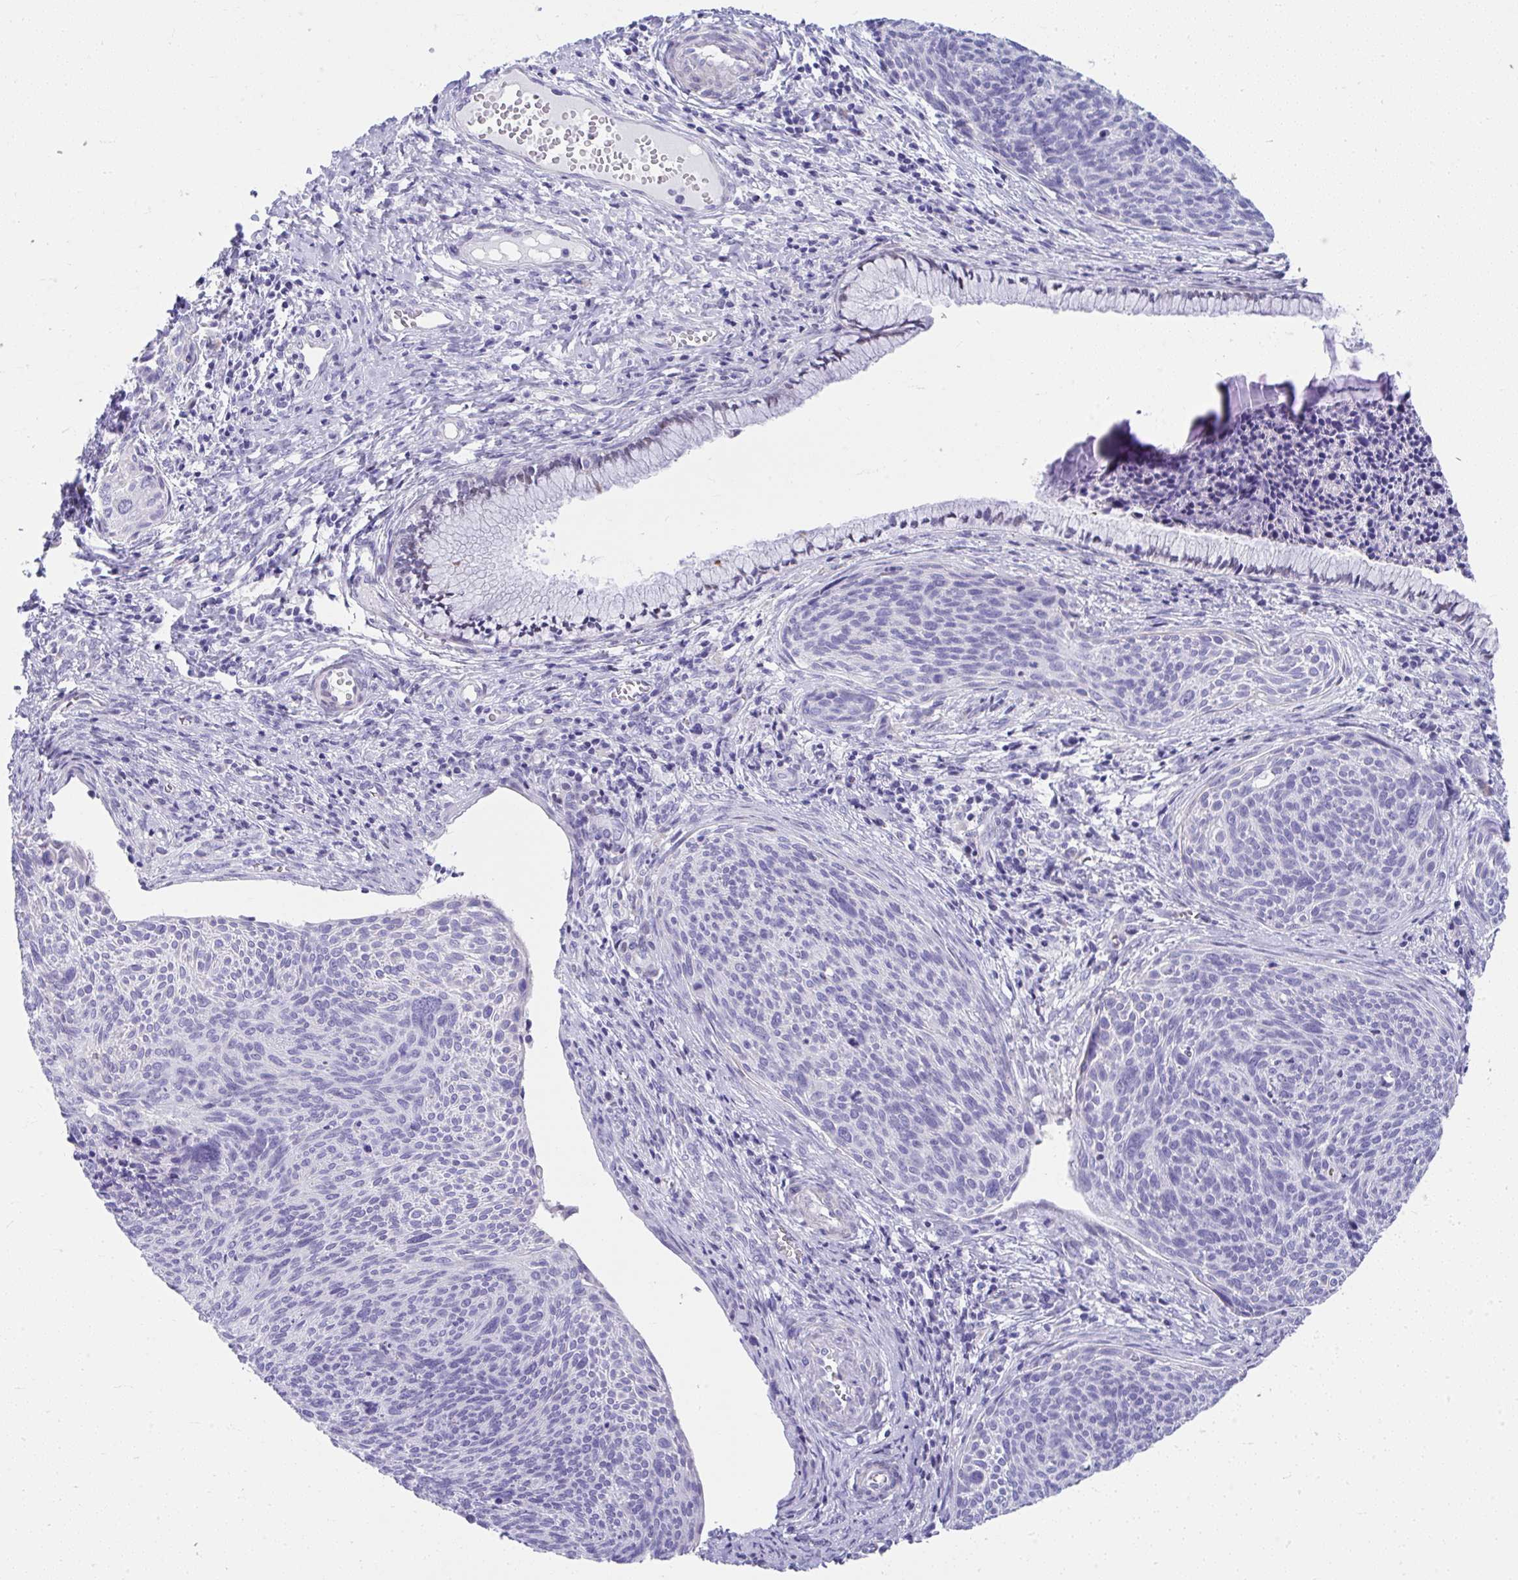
{"staining": {"intensity": "negative", "quantity": "none", "location": "none"}, "tissue": "cervical cancer", "cell_type": "Tumor cells", "image_type": "cancer", "snomed": [{"axis": "morphology", "description": "Squamous cell carcinoma, NOS"}, {"axis": "topography", "description": "Cervix"}], "caption": "This is an immunohistochemistry (IHC) histopathology image of cervical cancer (squamous cell carcinoma). There is no expression in tumor cells.", "gene": "ISL1", "patient": {"sex": "female", "age": 49}}